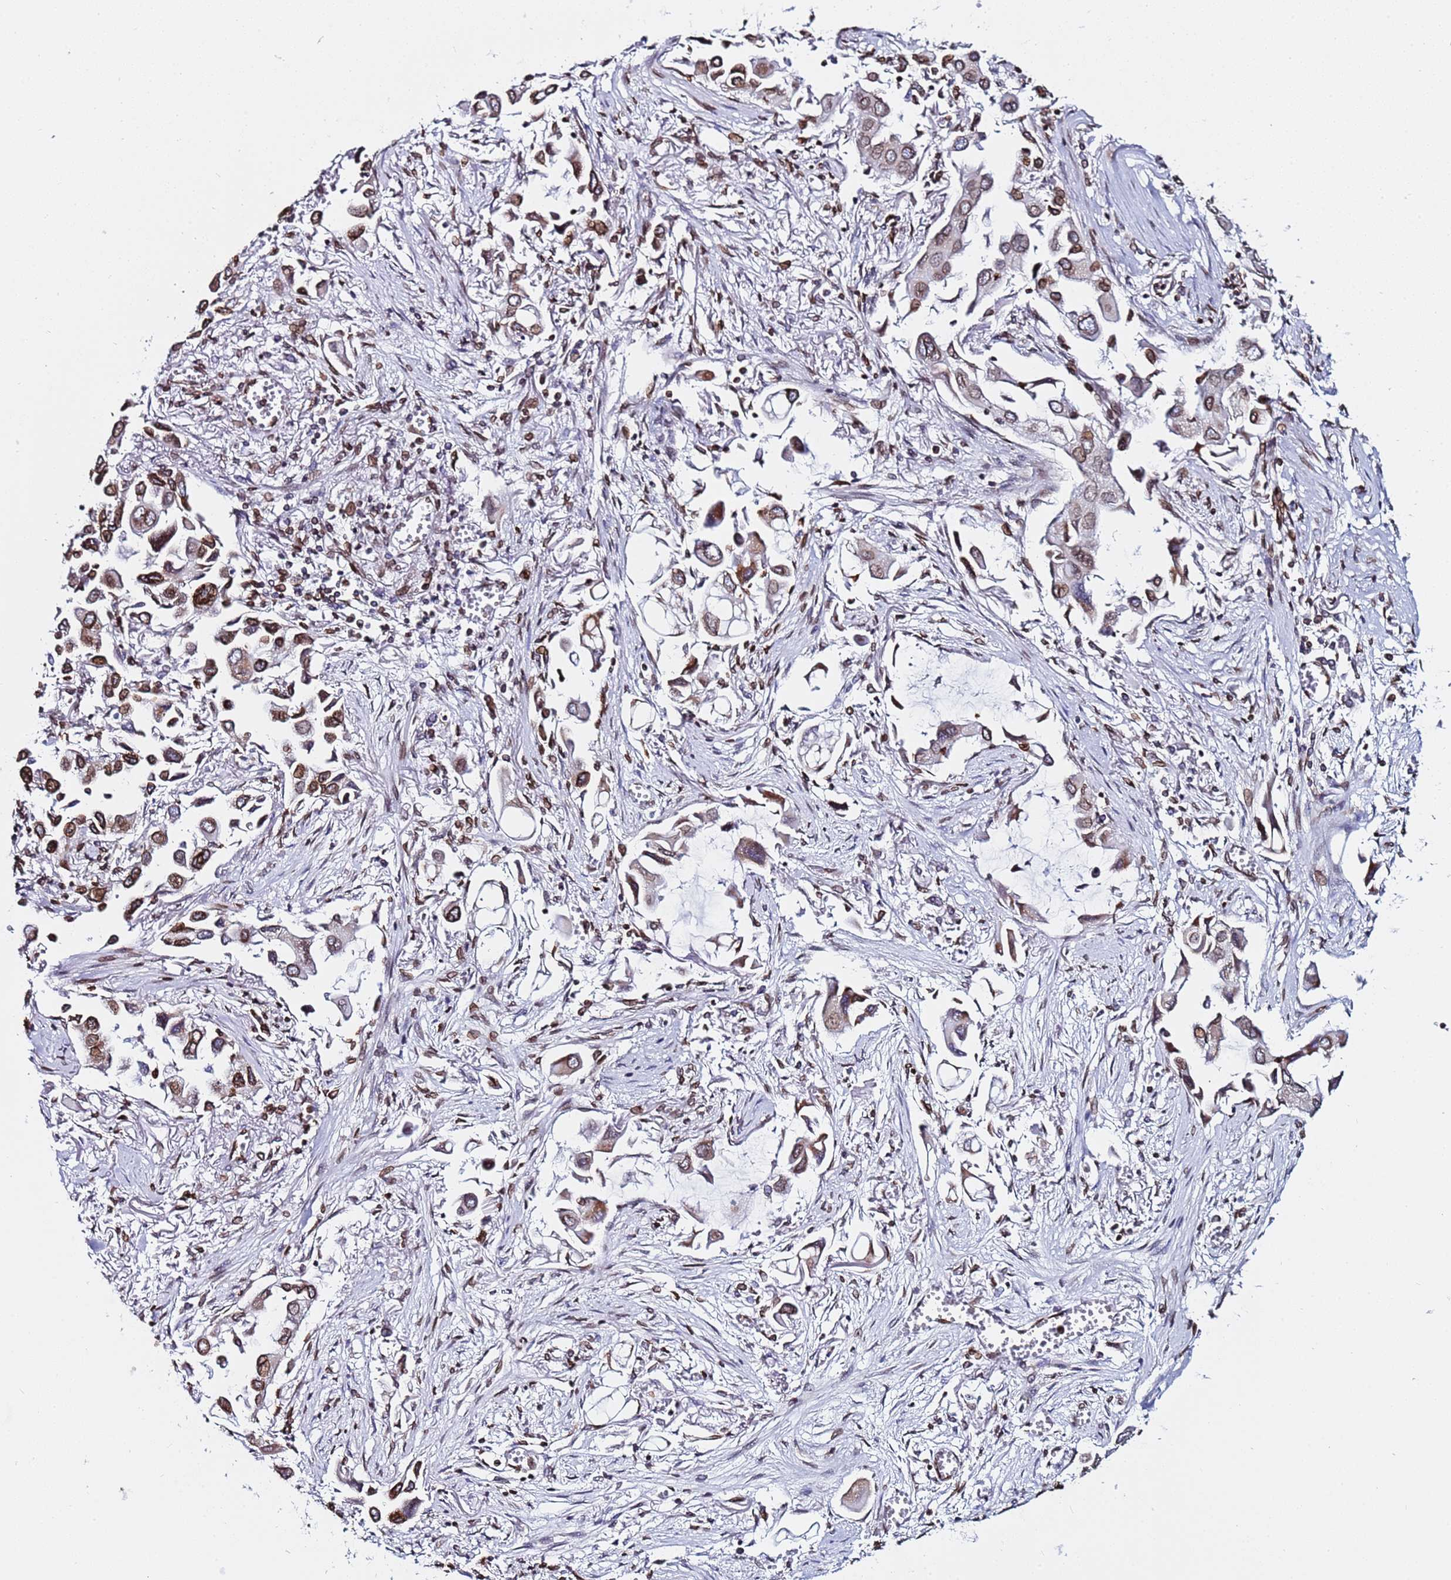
{"staining": {"intensity": "moderate", "quantity": ">75%", "location": "cytoplasmic/membranous,nuclear"}, "tissue": "lung cancer", "cell_type": "Tumor cells", "image_type": "cancer", "snomed": [{"axis": "morphology", "description": "Adenocarcinoma, NOS"}, {"axis": "topography", "description": "Lung"}], "caption": "Immunohistochemical staining of lung cancer (adenocarcinoma) demonstrates medium levels of moderate cytoplasmic/membranous and nuclear protein expression in approximately >75% of tumor cells.", "gene": "TOR1AIP1", "patient": {"sex": "female", "age": 76}}